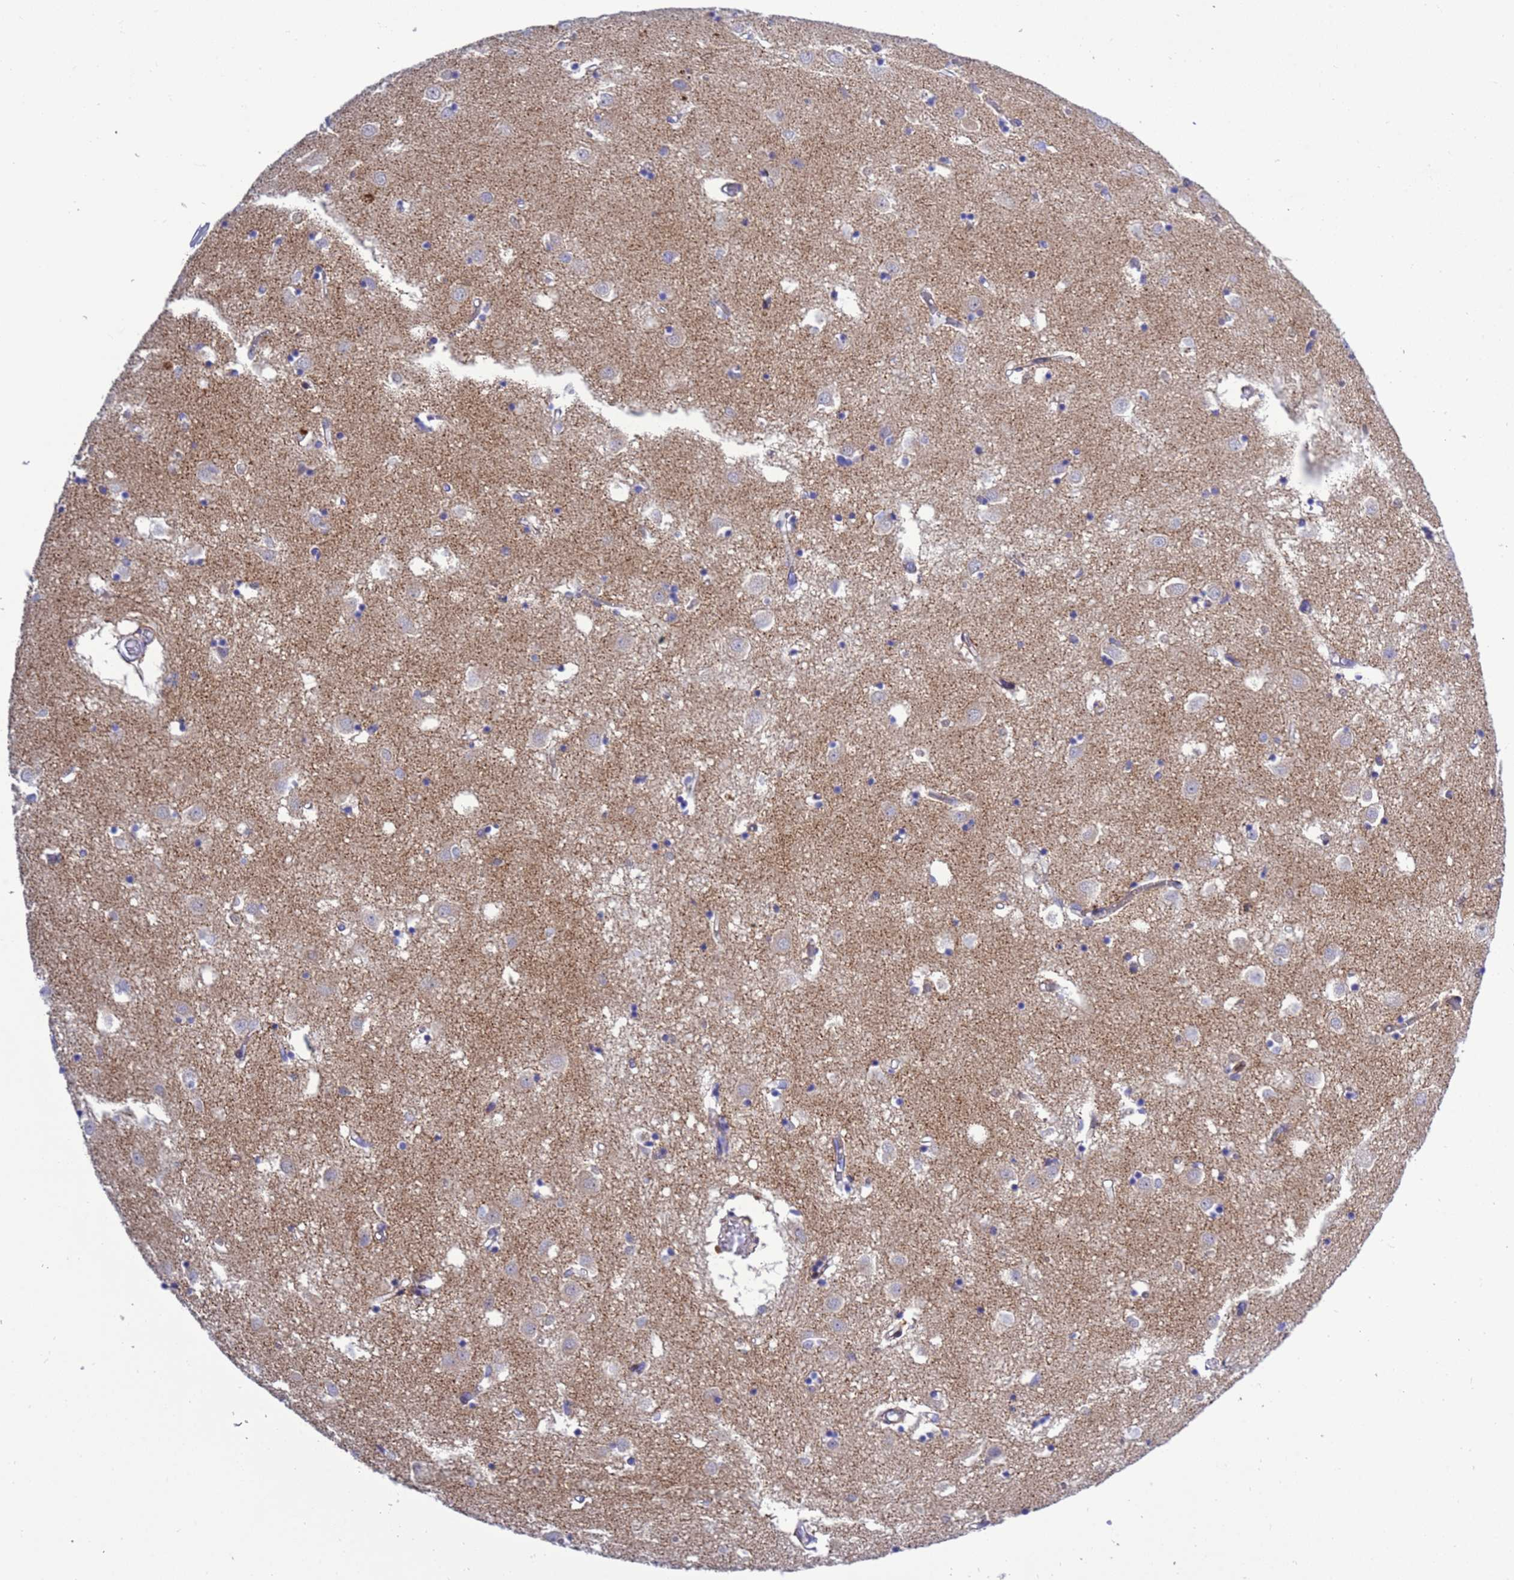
{"staining": {"intensity": "negative", "quantity": "none", "location": "none"}, "tissue": "caudate", "cell_type": "Glial cells", "image_type": "normal", "snomed": [{"axis": "morphology", "description": "Normal tissue, NOS"}, {"axis": "topography", "description": "Lateral ventricle wall"}], "caption": "Immunohistochemistry (IHC) of benign human caudate reveals no expression in glial cells.", "gene": "FOXRED1", "patient": {"sex": "male", "age": 70}}